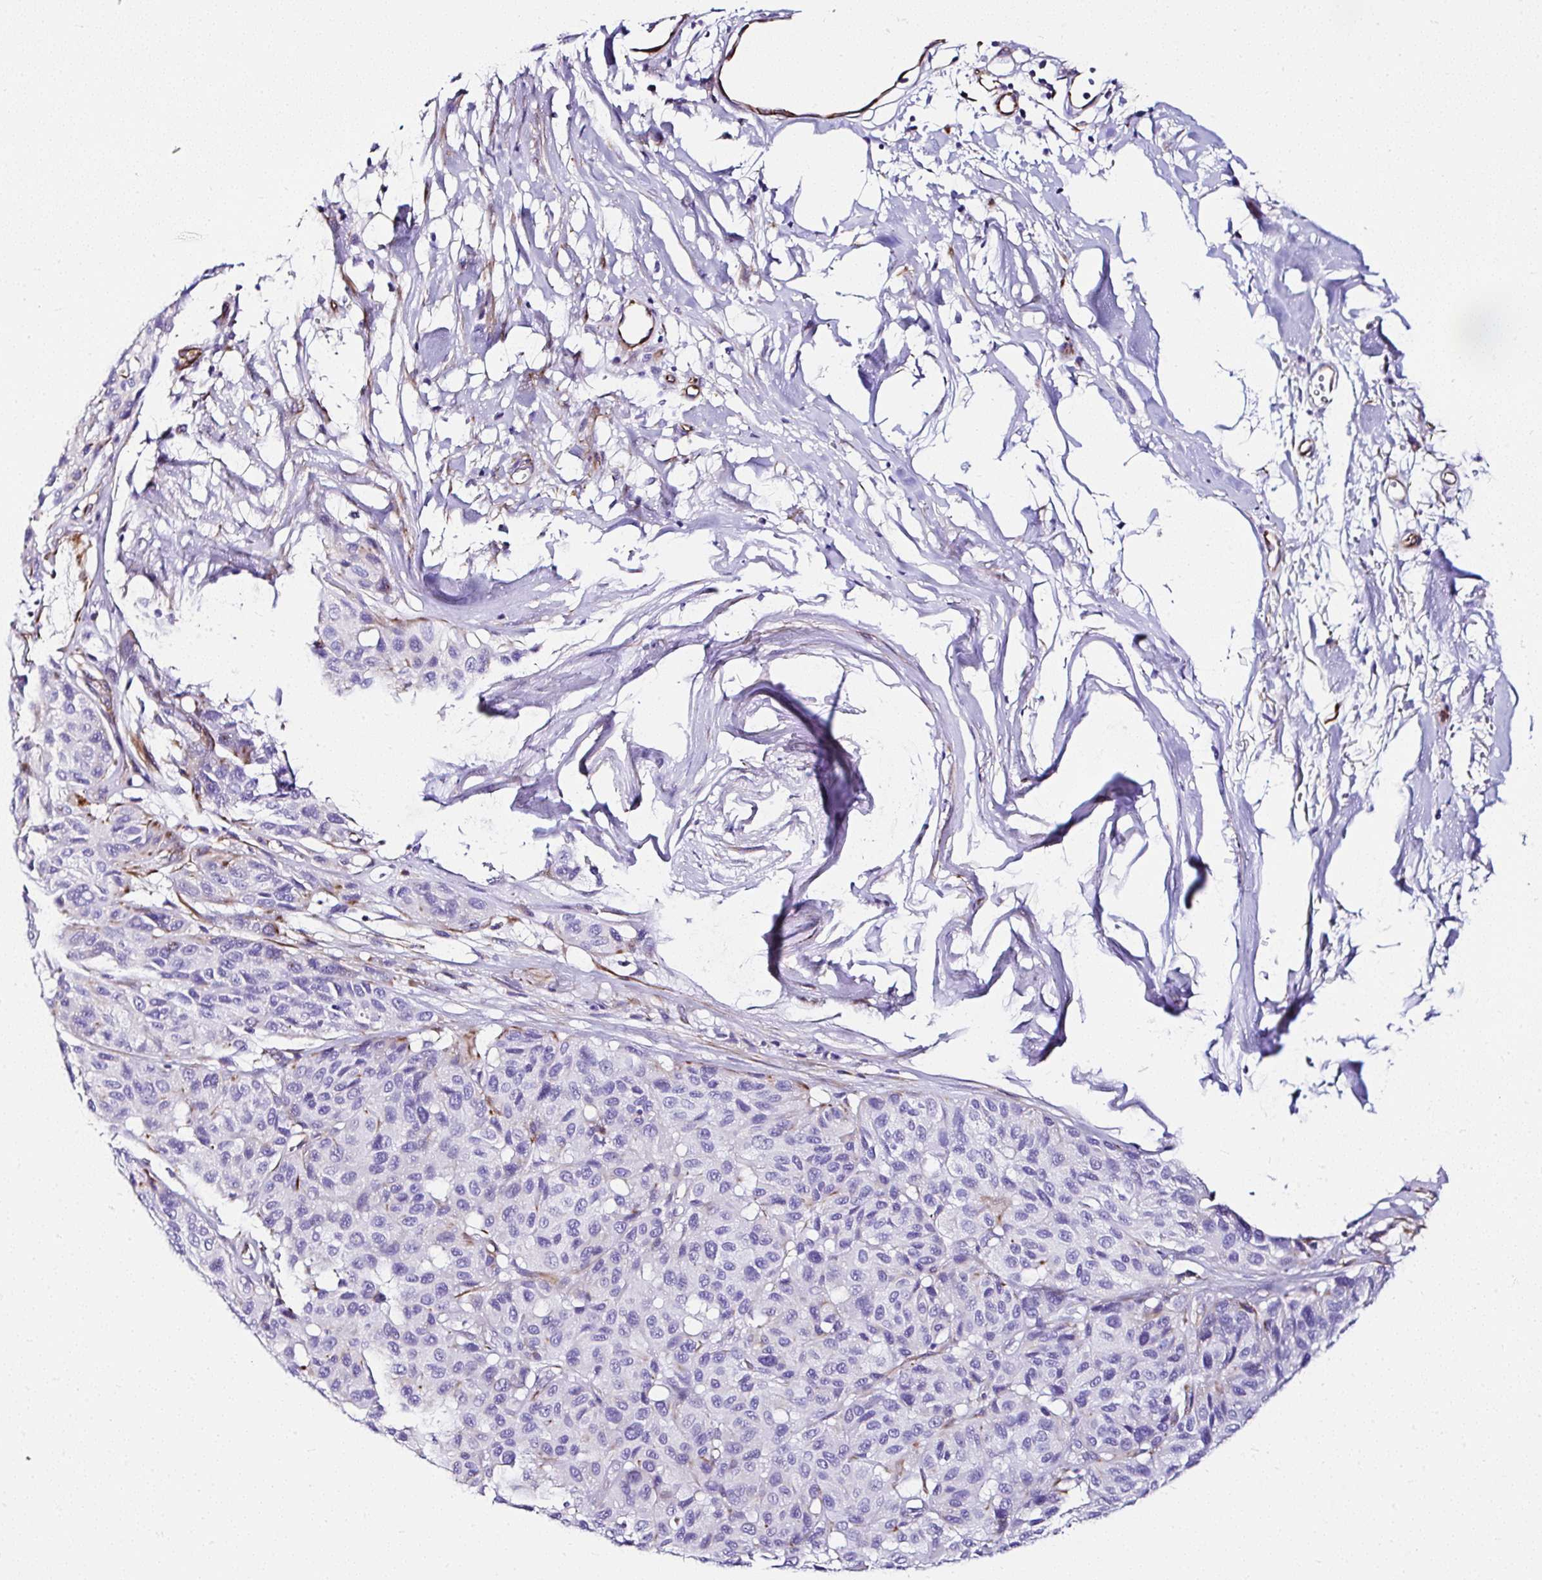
{"staining": {"intensity": "negative", "quantity": "none", "location": "none"}, "tissue": "melanoma", "cell_type": "Tumor cells", "image_type": "cancer", "snomed": [{"axis": "morphology", "description": "Malignant melanoma, NOS"}, {"axis": "topography", "description": "Skin"}], "caption": "DAB (3,3'-diaminobenzidine) immunohistochemical staining of malignant melanoma shows no significant positivity in tumor cells.", "gene": "DEPDC5", "patient": {"sex": "female", "age": 66}}